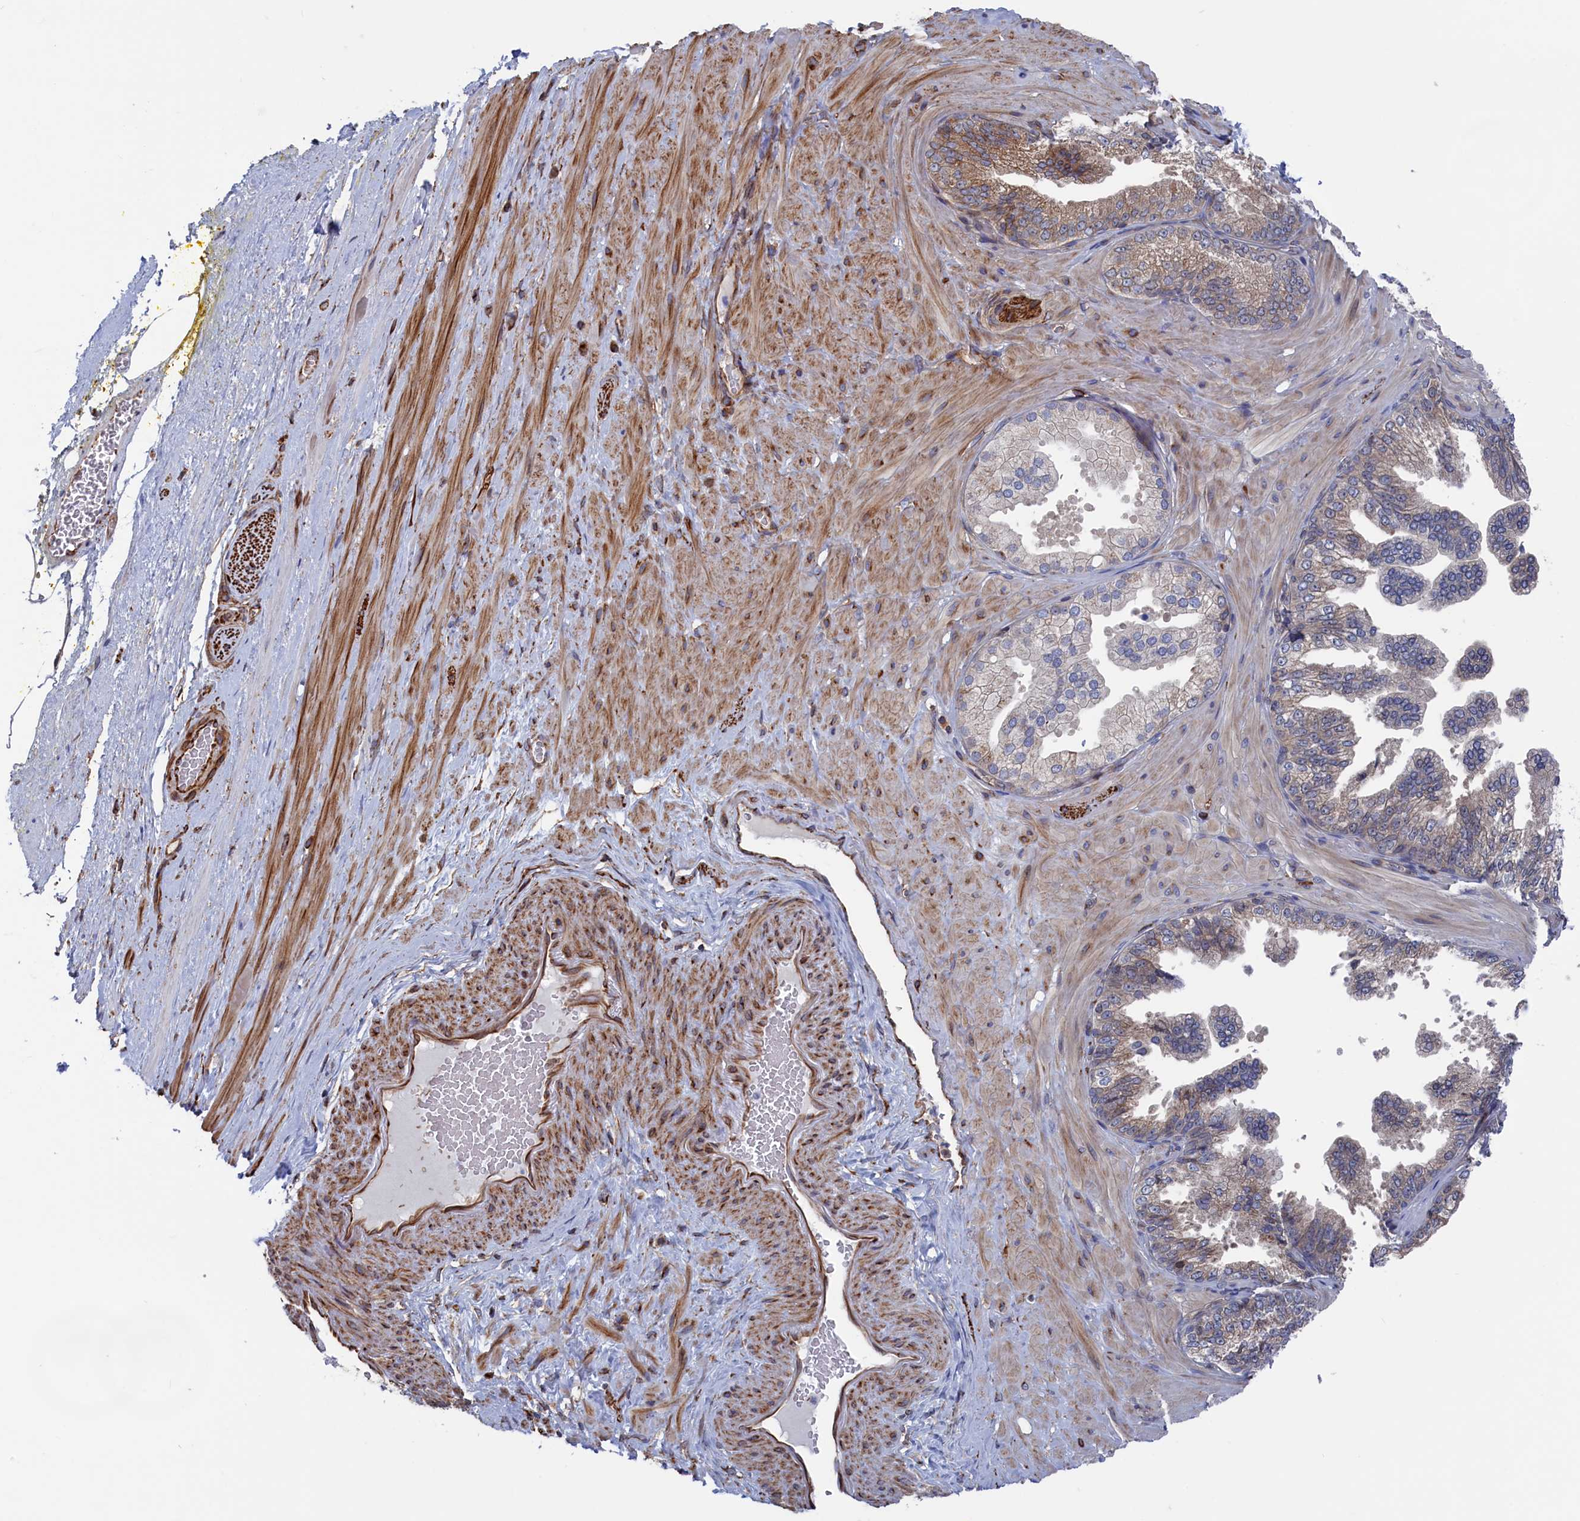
{"staining": {"intensity": "weak", "quantity": ">75%", "location": "cytoplasmic/membranous"}, "tissue": "soft tissue", "cell_type": "Fibroblasts", "image_type": "normal", "snomed": [{"axis": "morphology", "description": "Normal tissue, NOS"}, {"axis": "morphology", "description": "Adenocarcinoma, Low grade"}, {"axis": "topography", "description": "Prostate"}, {"axis": "topography", "description": "Peripheral nerve tissue"}], "caption": "Weak cytoplasmic/membranous protein expression is appreciated in about >75% of fibroblasts in soft tissue.", "gene": "NUTF2", "patient": {"sex": "male", "age": 63}}